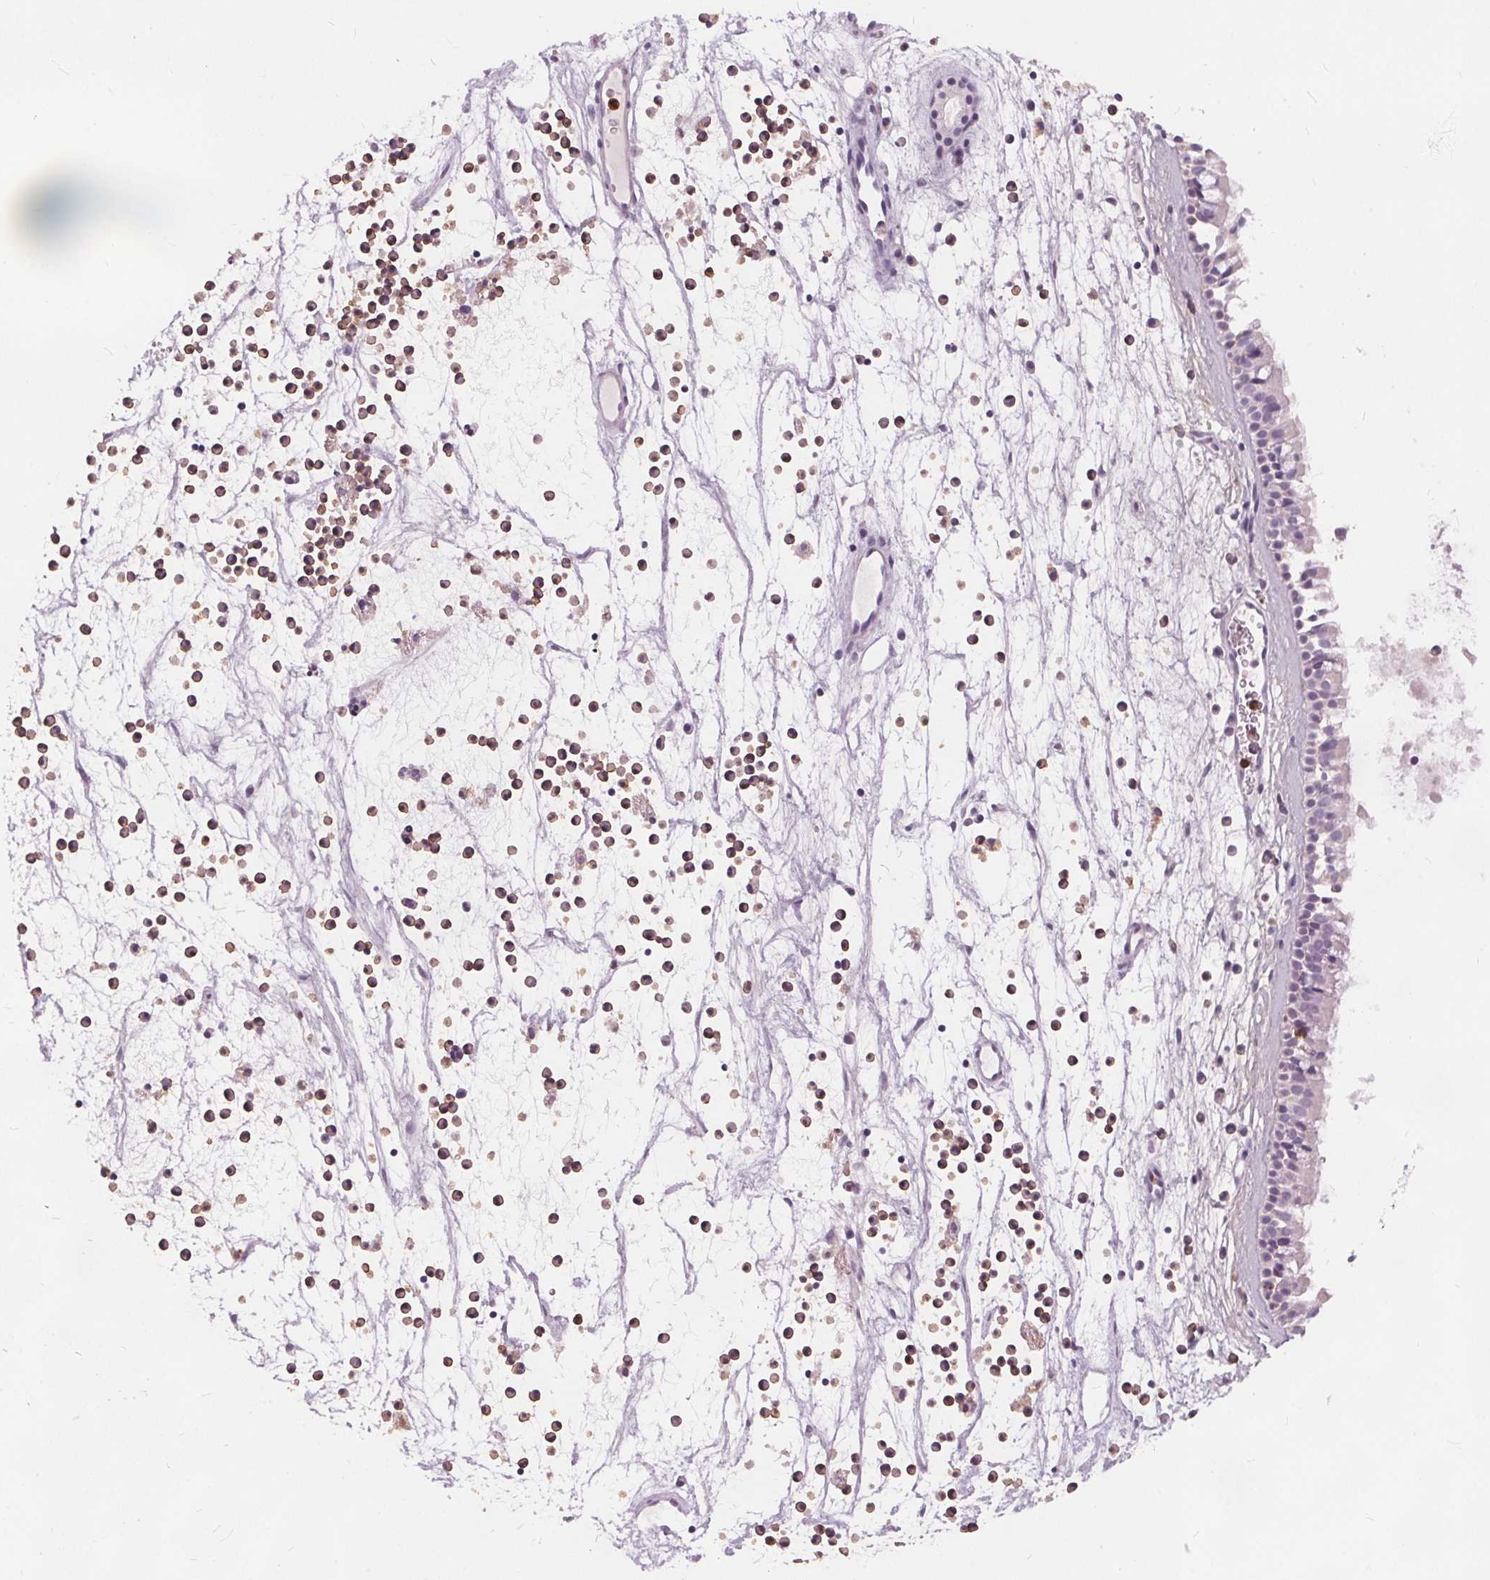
{"staining": {"intensity": "negative", "quantity": "none", "location": "none"}, "tissue": "nasopharynx", "cell_type": "Respiratory epithelial cells", "image_type": "normal", "snomed": [{"axis": "morphology", "description": "Normal tissue, NOS"}, {"axis": "topography", "description": "Nasopharynx"}], "caption": "DAB (3,3'-diaminobenzidine) immunohistochemical staining of unremarkable nasopharynx reveals no significant positivity in respiratory epithelial cells. (DAB (3,3'-diaminobenzidine) IHC with hematoxylin counter stain).", "gene": "HAAO", "patient": {"sex": "female", "age": 52}}